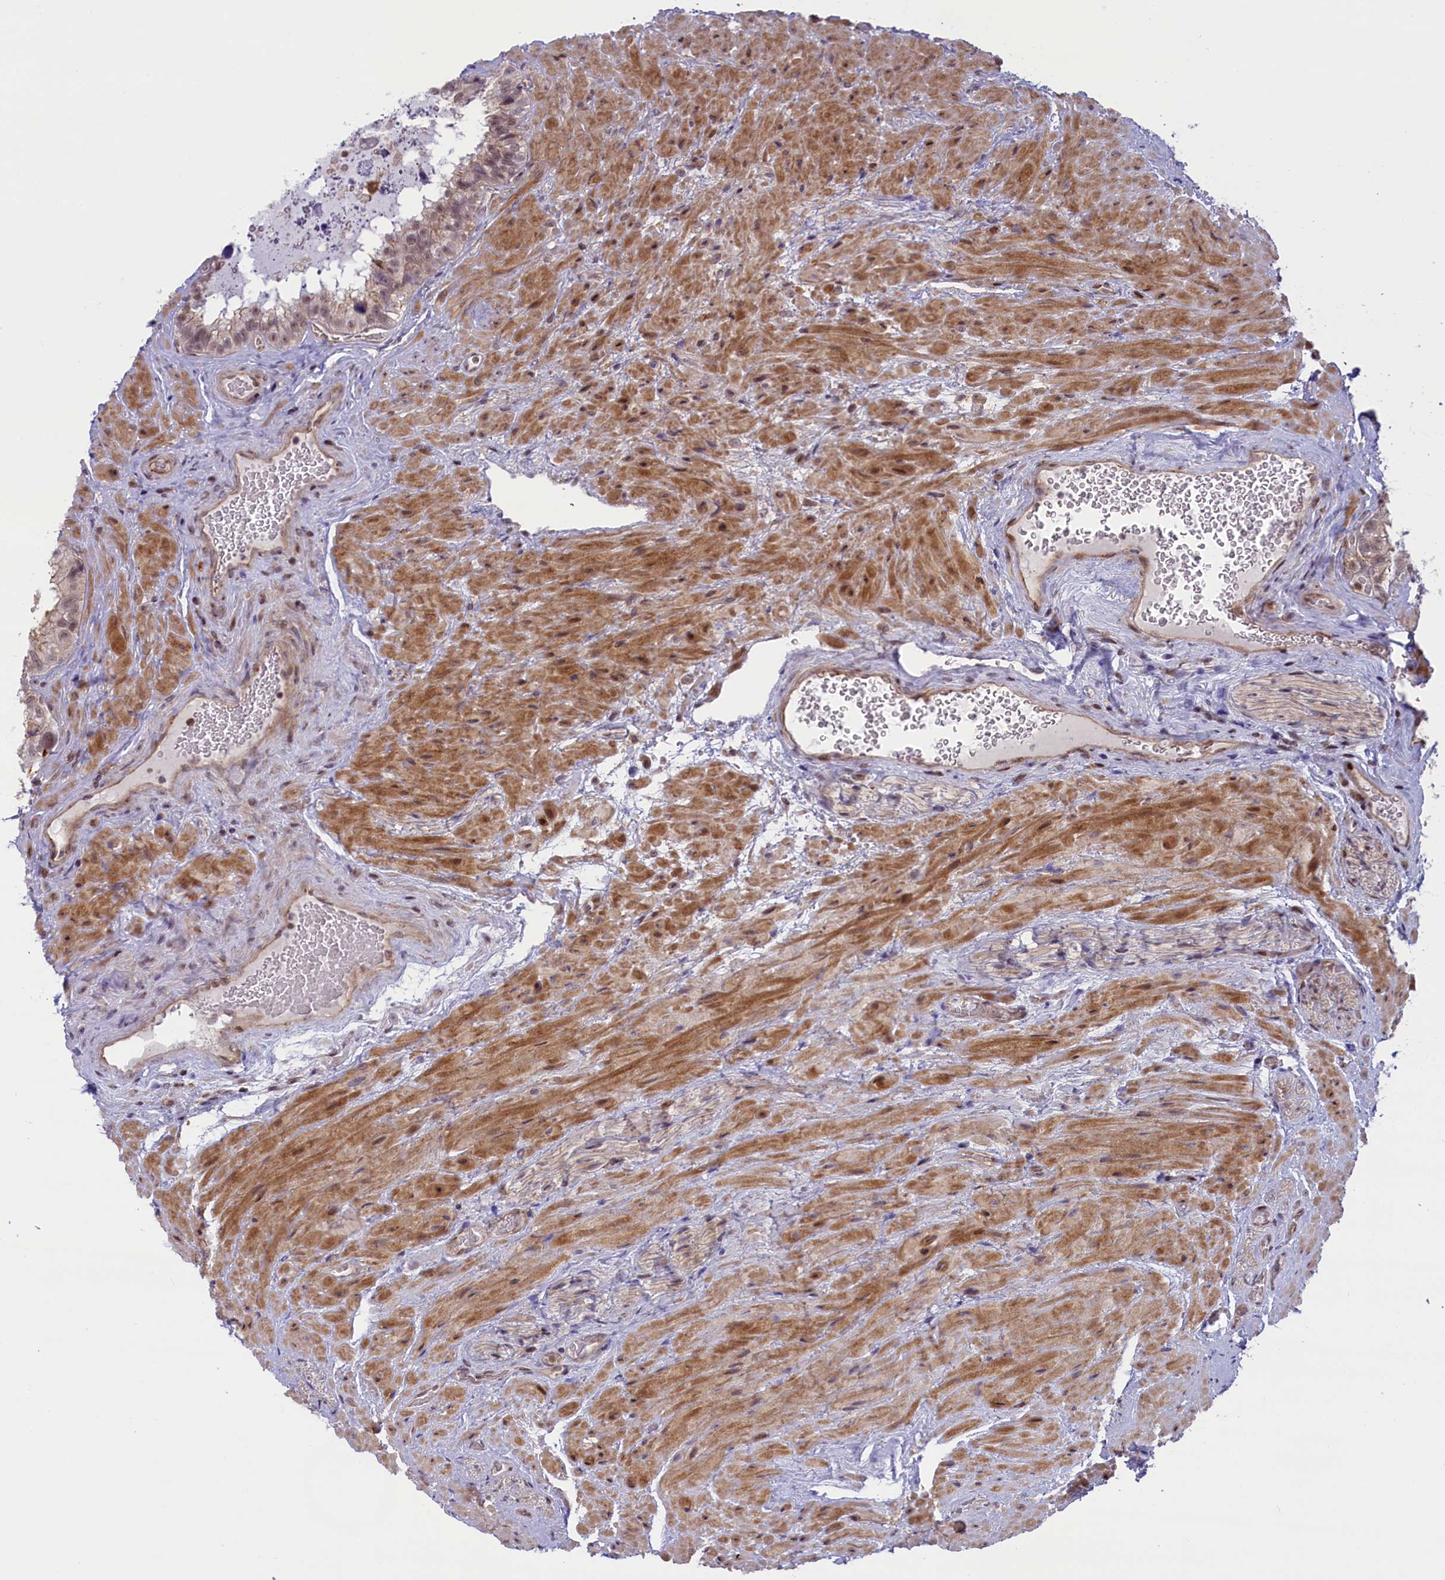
{"staining": {"intensity": "weak", "quantity": "25%-75%", "location": "nuclear"}, "tissue": "seminal vesicle", "cell_type": "Glandular cells", "image_type": "normal", "snomed": [{"axis": "morphology", "description": "Normal tissue, NOS"}, {"axis": "topography", "description": "Seminal veicle"}, {"axis": "topography", "description": "Peripheral nerve tissue"}], "caption": "A micrograph of seminal vesicle stained for a protein displays weak nuclear brown staining in glandular cells.", "gene": "FCHO1", "patient": {"sex": "male", "age": 67}}